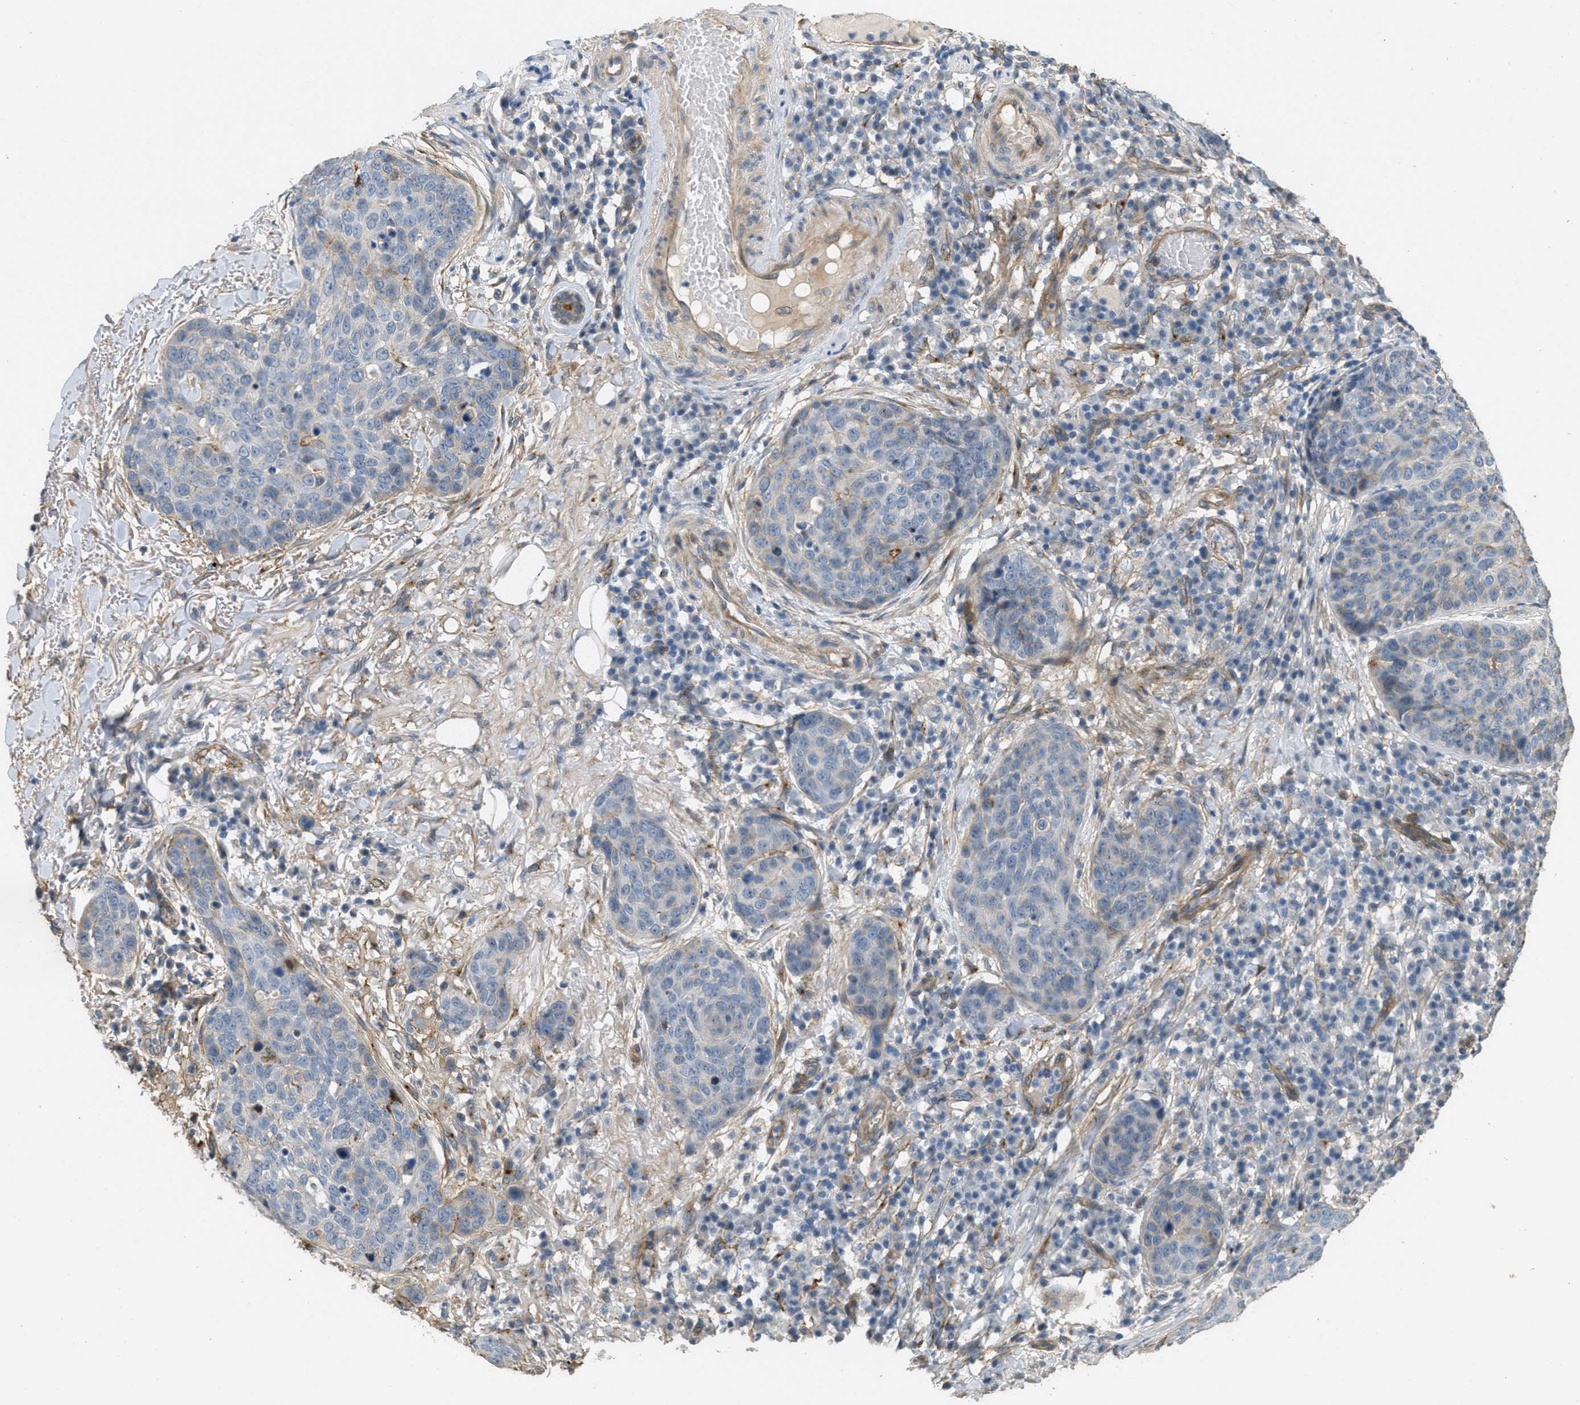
{"staining": {"intensity": "negative", "quantity": "none", "location": "none"}, "tissue": "skin cancer", "cell_type": "Tumor cells", "image_type": "cancer", "snomed": [{"axis": "morphology", "description": "Squamous cell carcinoma in situ, NOS"}, {"axis": "morphology", "description": "Squamous cell carcinoma, NOS"}, {"axis": "topography", "description": "Skin"}], "caption": "High magnification brightfield microscopy of skin squamous cell carcinoma stained with DAB (brown) and counterstained with hematoxylin (blue): tumor cells show no significant positivity.", "gene": "ADCY5", "patient": {"sex": "male", "age": 93}}